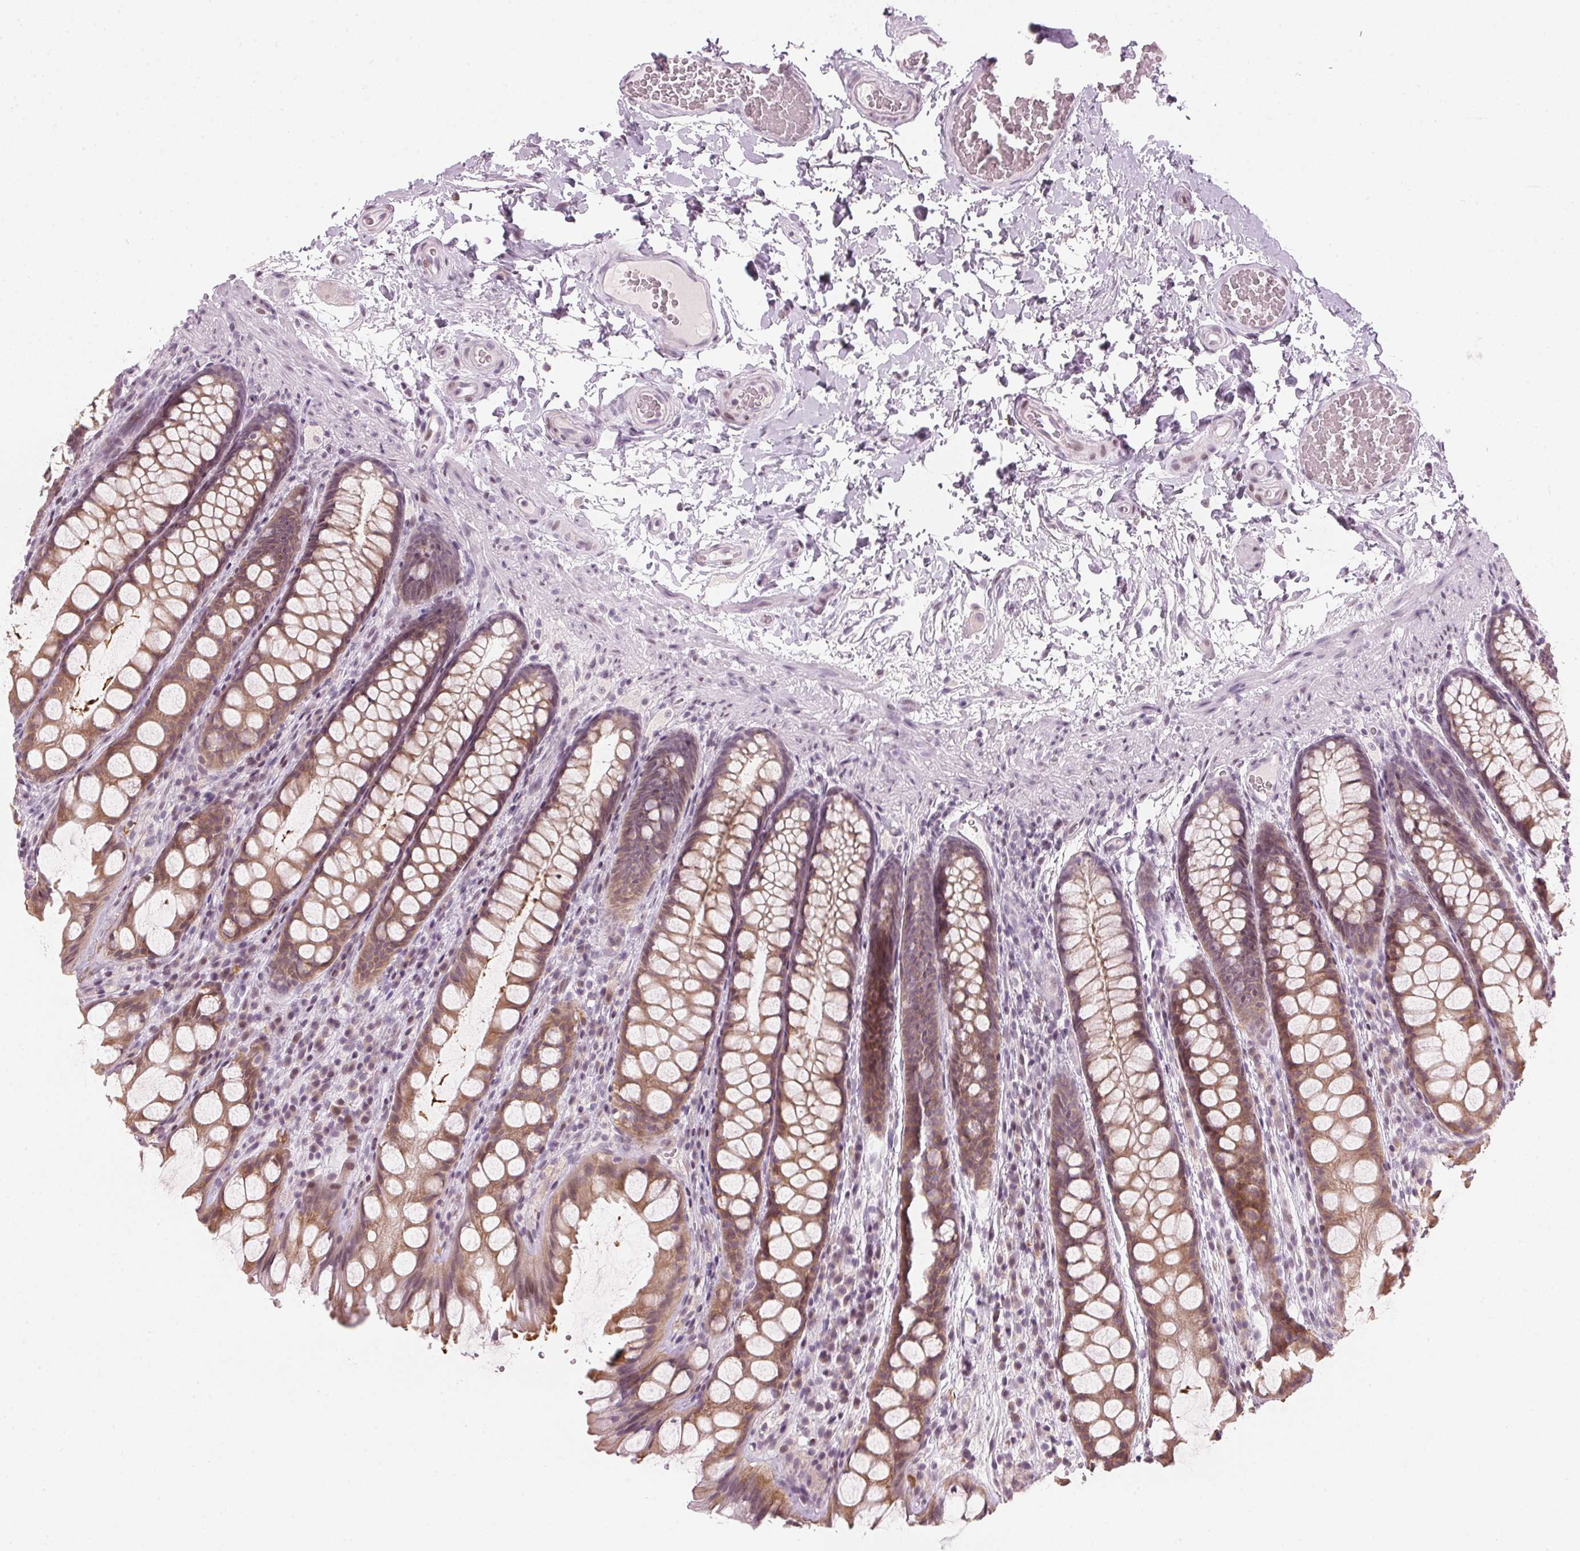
{"staining": {"intensity": "negative", "quantity": "none", "location": "none"}, "tissue": "colon", "cell_type": "Endothelial cells", "image_type": "normal", "snomed": [{"axis": "morphology", "description": "Normal tissue, NOS"}, {"axis": "topography", "description": "Colon"}], "caption": "Immunohistochemistry (IHC) photomicrograph of unremarkable colon: colon stained with DAB (3,3'-diaminobenzidine) reveals no significant protein staining in endothelial cells.", "gene": "SFRP4", "patient": {"sex": "male", "age": 47}}